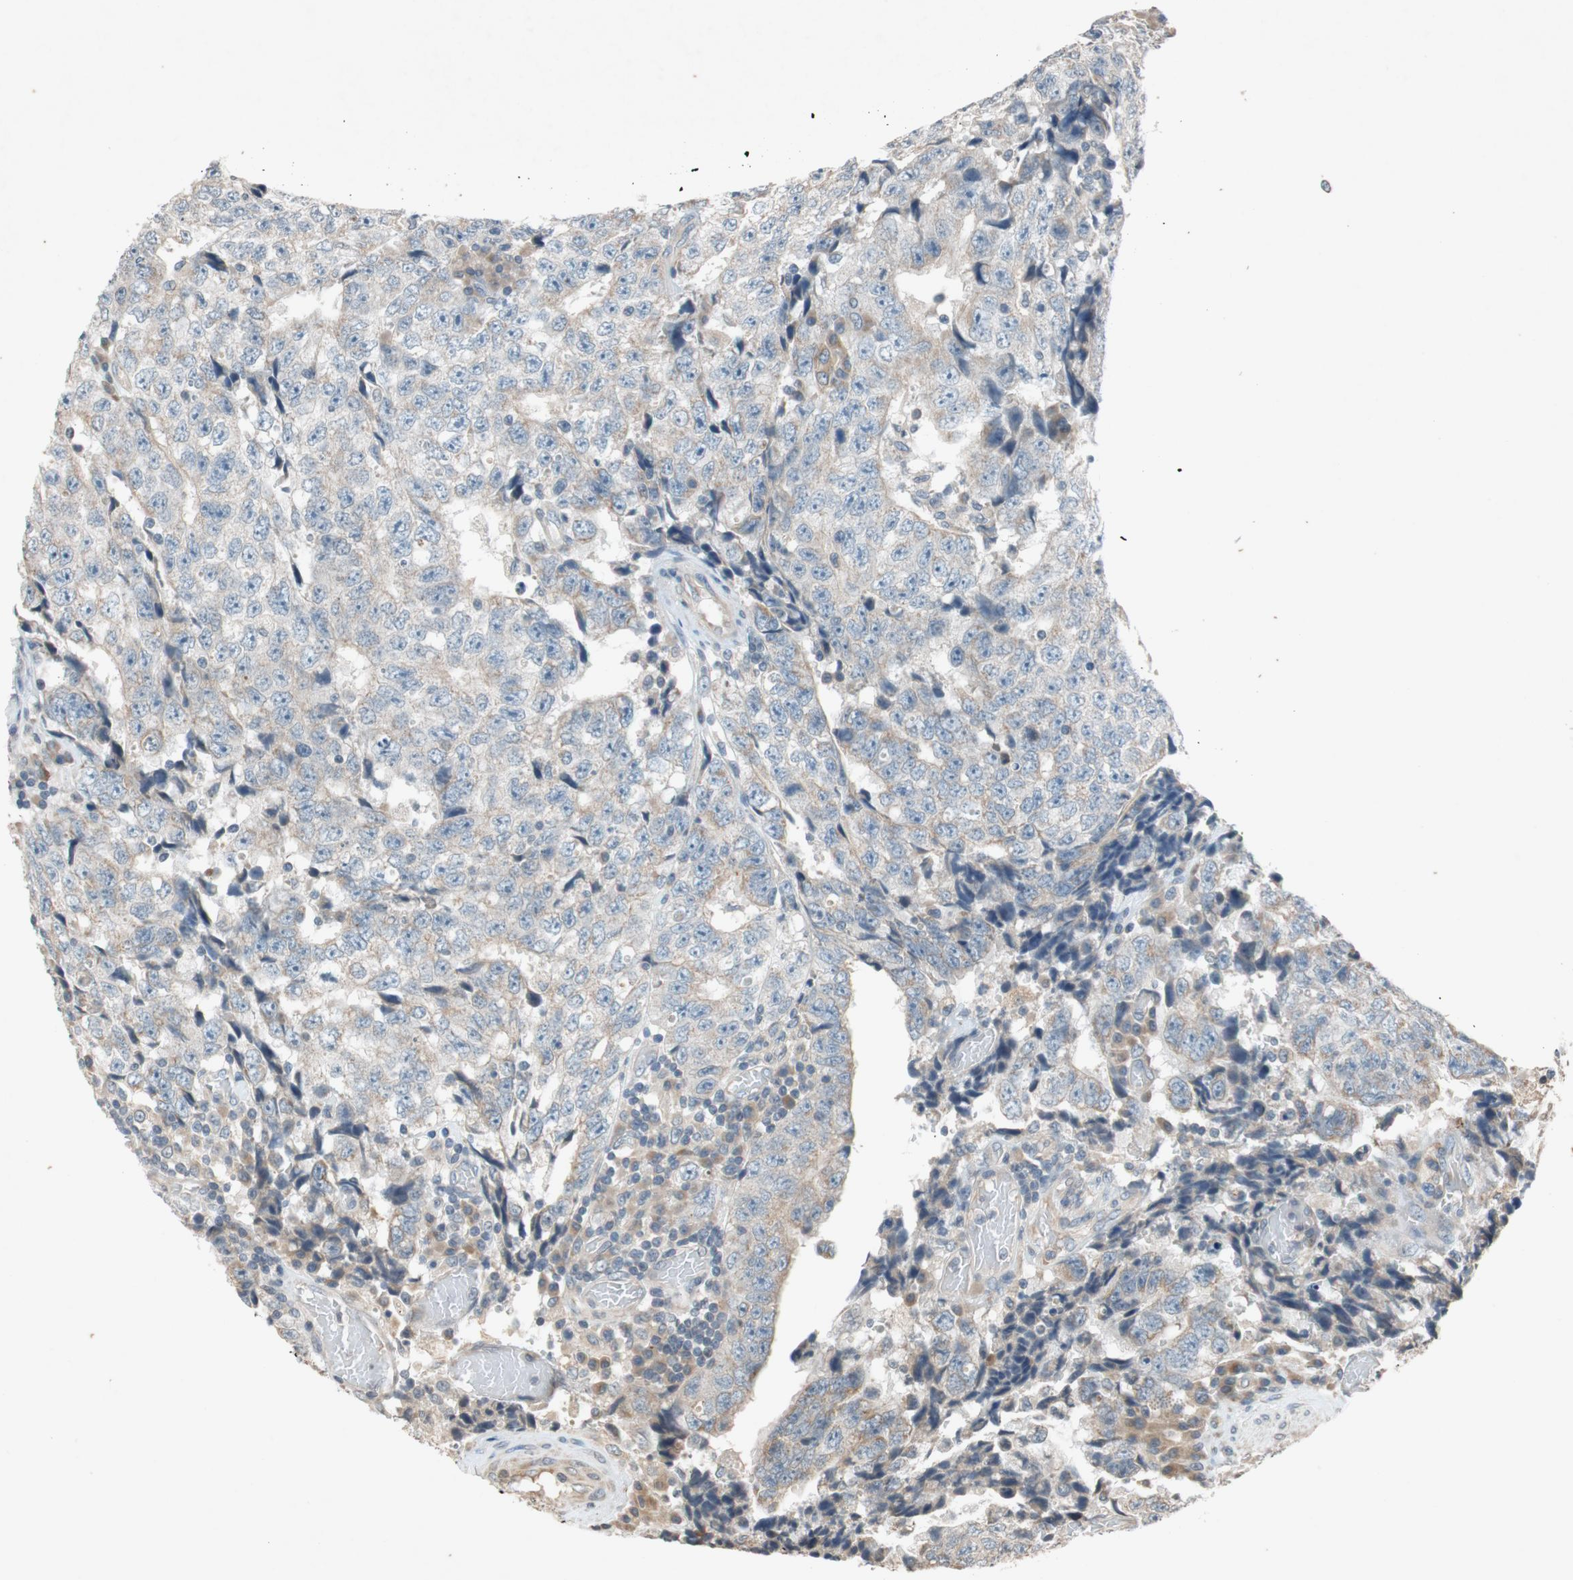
{"staining": {"intensity": "weak", "quantity": ">75%", "location": "cytoplasmic/membranous"}, "tissue": "testis cancer", "cell_type": "Tumor cells", "image_type": "cancer", "snomed": [{"axis": "morphology", "description": "Necrosis, NOS"}, {"axis": "morphology", "description": "Carcinoma, Embryonal, NOS"}, {"axis": "topography", "description": "Testis"}], "caption": "This photomicrograph reveals immunohistochemistry staining of human testis cancer, with low weak cytoplasmic/membranous positivity in approximately >75% of tumor cells.", "gene": "ATP2C1", "patient": {"sex": "male", "age": 19}}